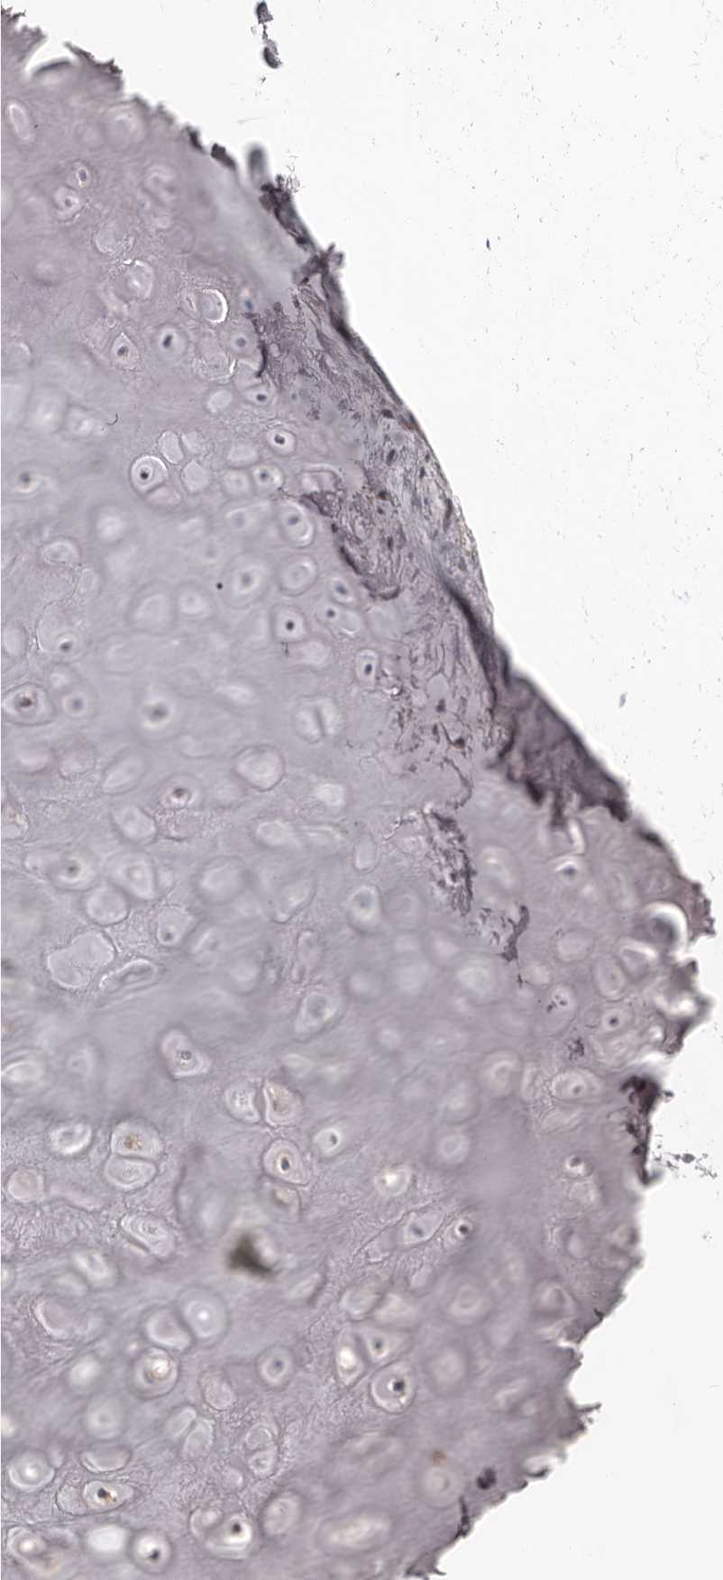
{"staining": {"intensity": "moderate", "quantity": ">75%", "location": "cytoplasmic/membranous,nuclear"}, "tissue": "adipose tissue", "cell_type": "Adipocytes", "image_type": "normal", "snomed": [{"axis": "morphology", "description": "Normal tissue, NOS"}, {"axis": "morphology", "description": "Basal cell carcinoma"}, {"axis": "topography", "description": "Skin"}], "caption": "Adipose tissue stained with DAB (3,3'-diaminobenzidine) immunohistochemistry exhibits medium levels of moderate cytoplasmic/membranous,nuclear expression in approximately >75% of adipocytes.", "gene": "EPHX3", "patient": {"sex": "female", "age": 89}}